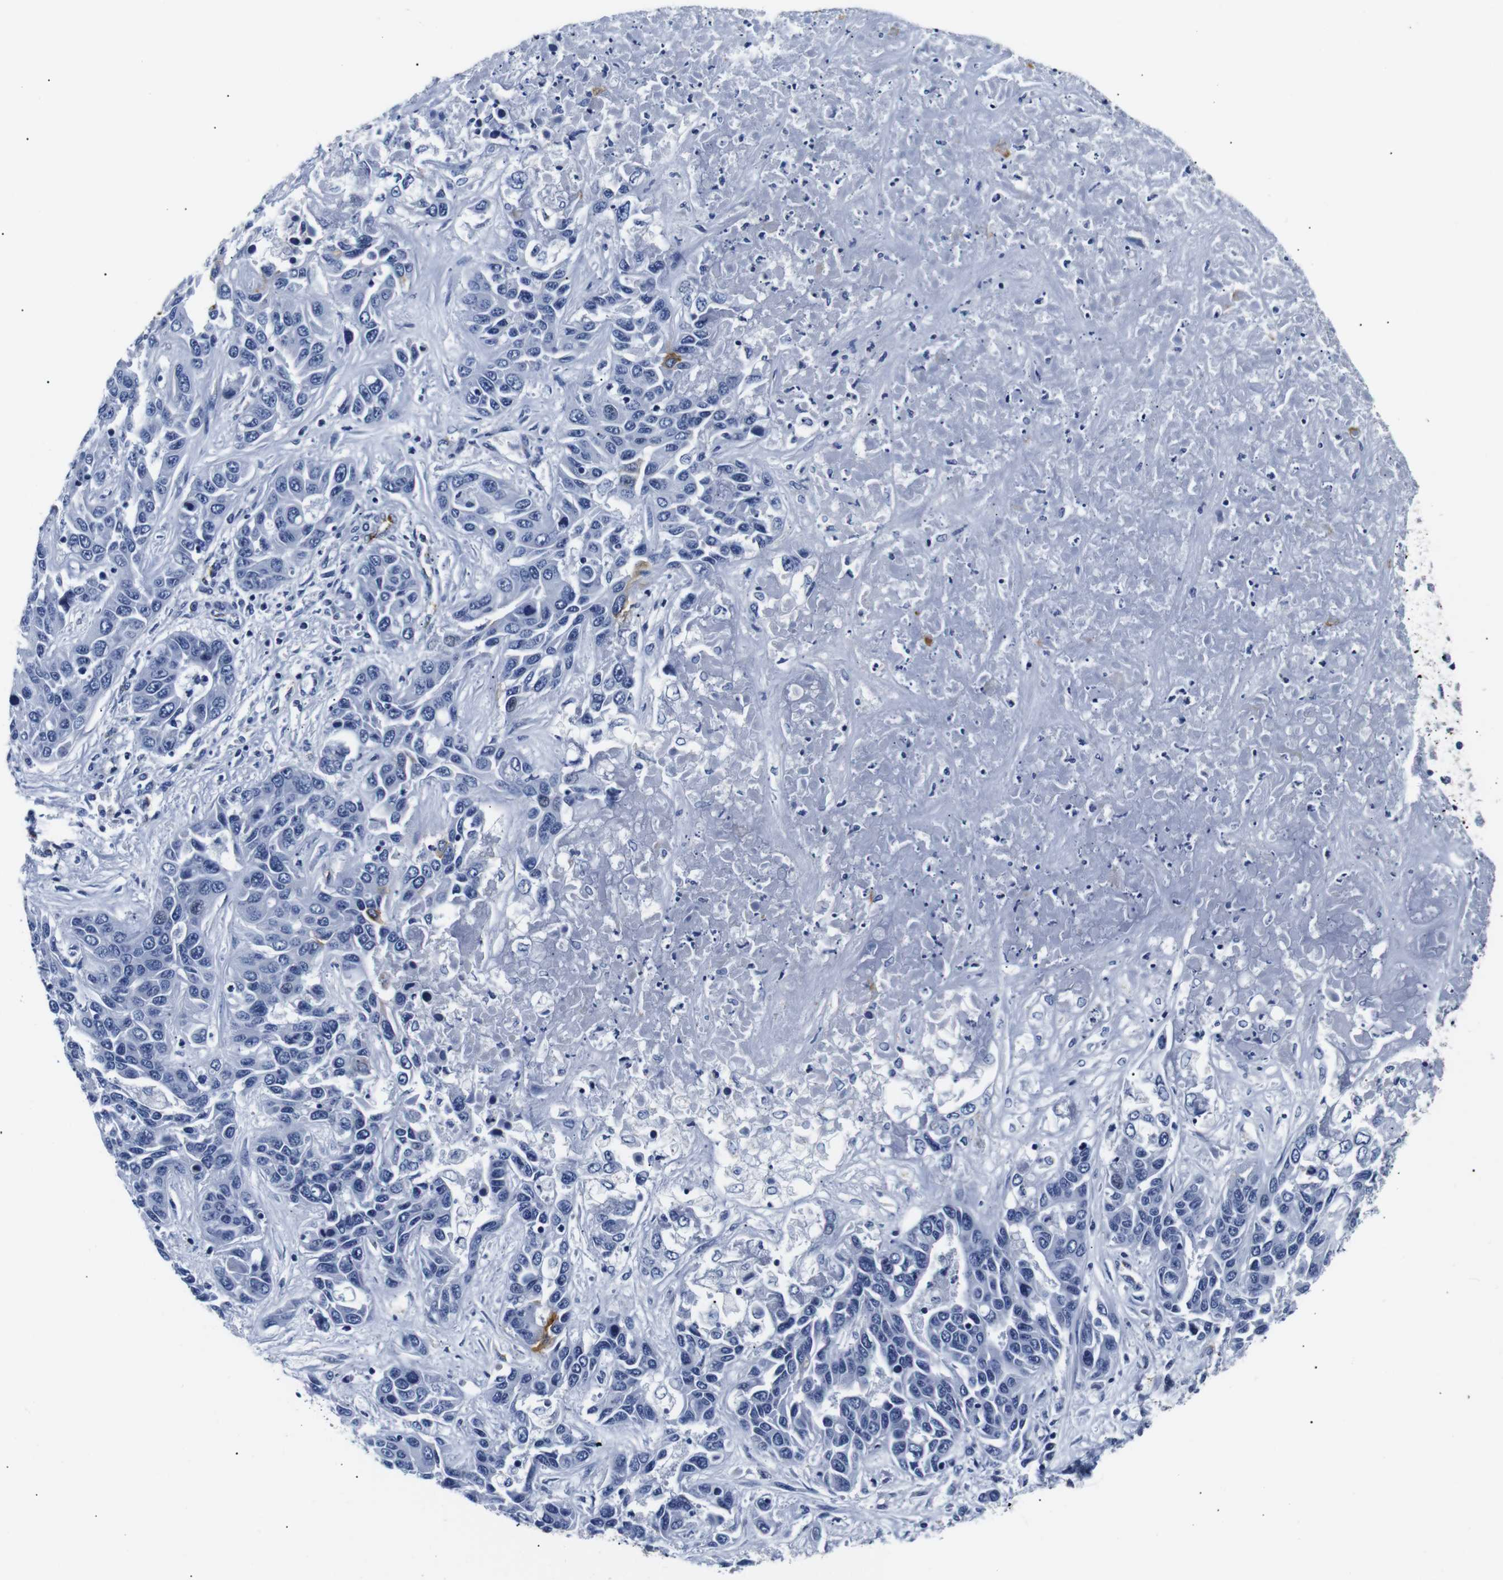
{"staining": {"intensity": "negative", "quantity": "none", "location": "none"}, "tissue": "liver cancer", "cell_type": "Tumor cells", "image_type": "cancer", "snomed": [{"axis": "morphology", "description": "Cholangiocarcinoma"}, {"axis": "topography", "description": "Liver"}], "caption": "DAB immunohistochemical staining of human liver cancer reveals no significant positivity in tumor cells.", "gene": "MUC4", "patient": {"sex": "female", "age": 52}}